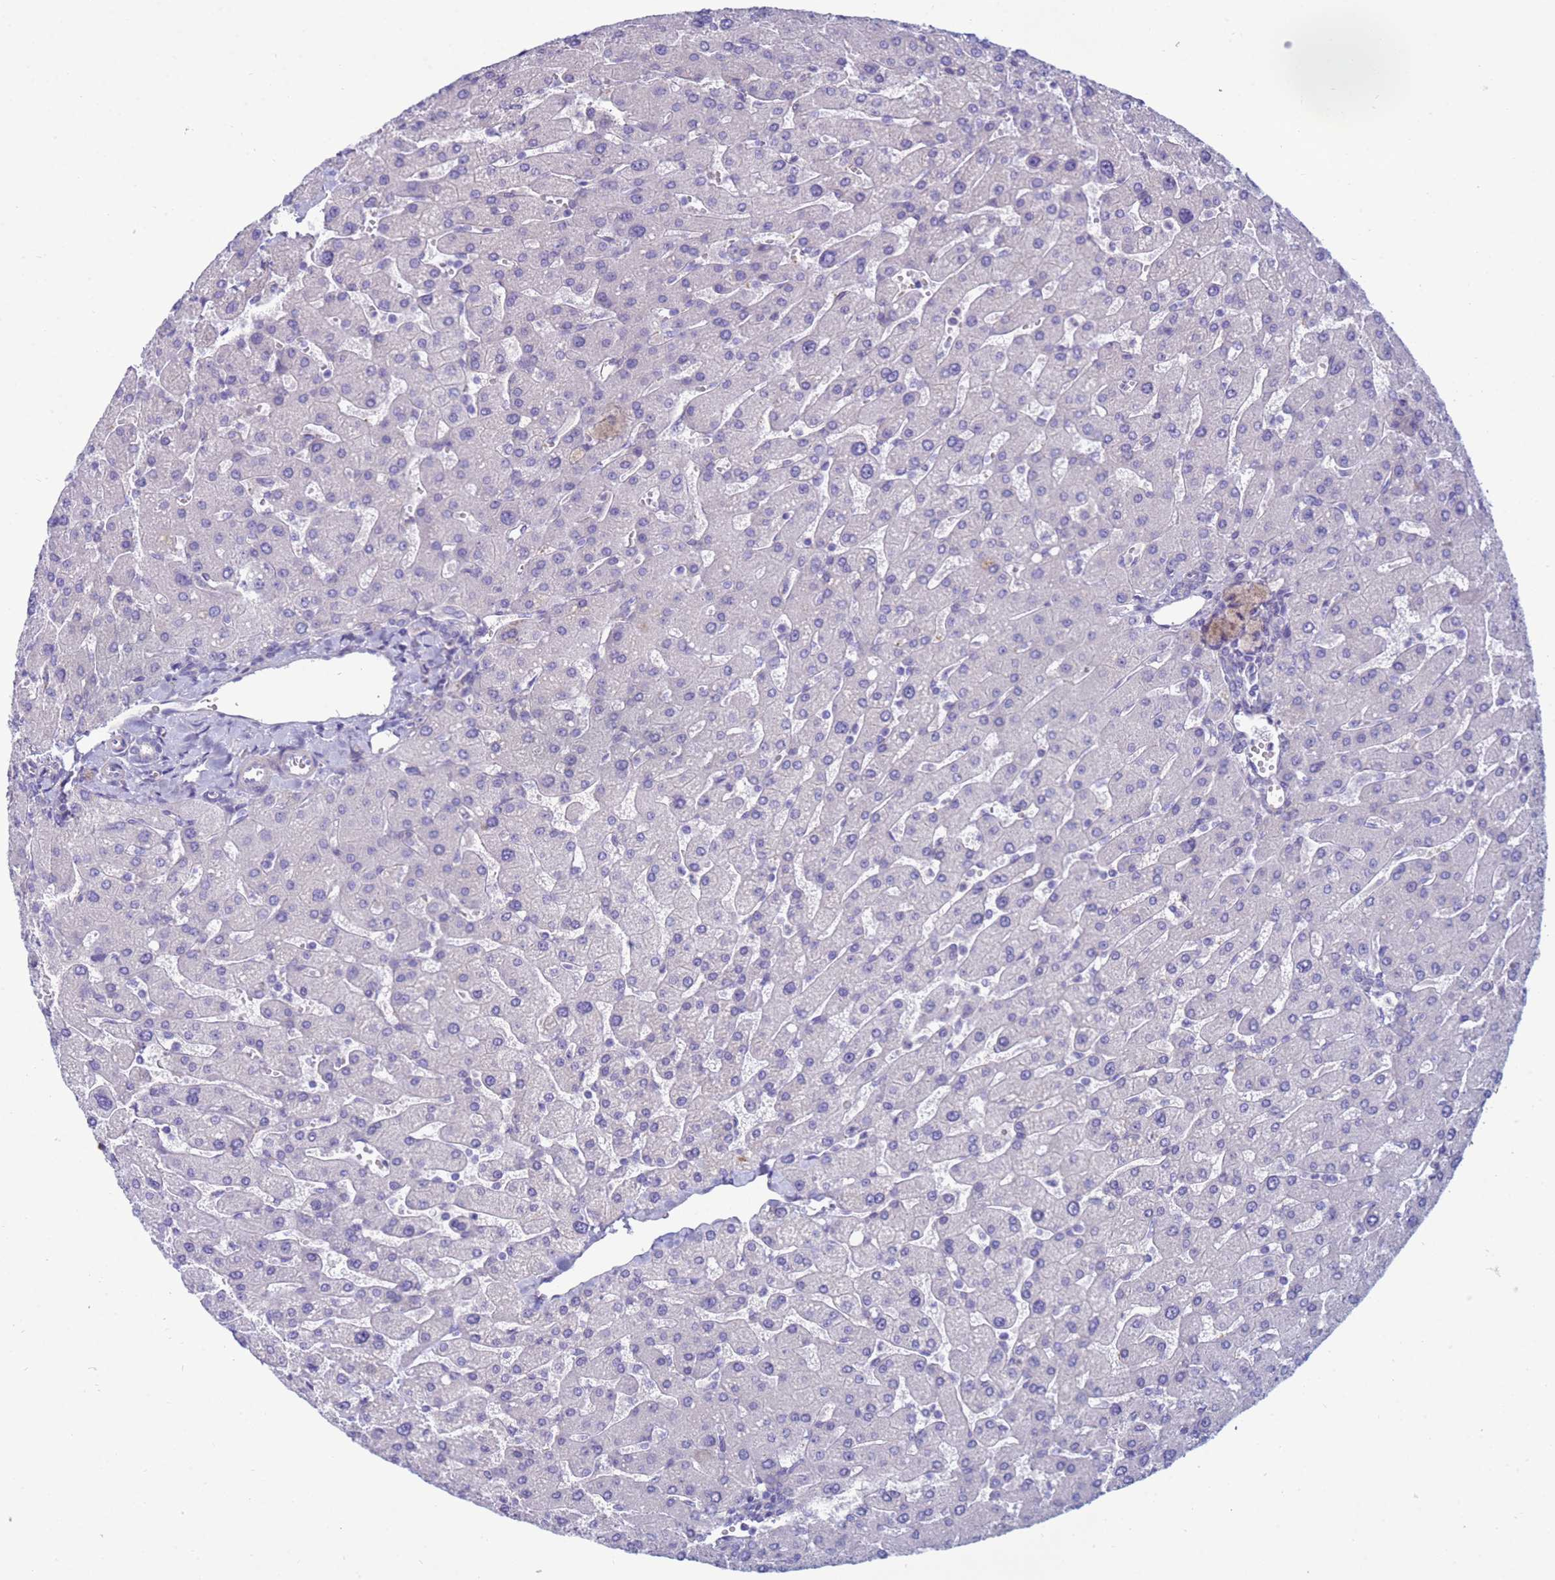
{"staining": {"intensity": "negative", "quantity": "none", "location": "none"}, "tissue": "liver", "cell_type": "Cholangiocytes", "image_type": "normal", "snomed": [{"axis": "morphology", "description": "Normal tissue, NOS"}, {"axis": "topography", "description": "Liver"}], "caption": "This photomicrograph is of benign liver stained with immunohistochemistry to label a protein in brown with the nuclei are counter-stained blue. There is no expression in cholangiocytes.", "gene": "TRPC6", "patient": {"sex": "male", "age": 55}}